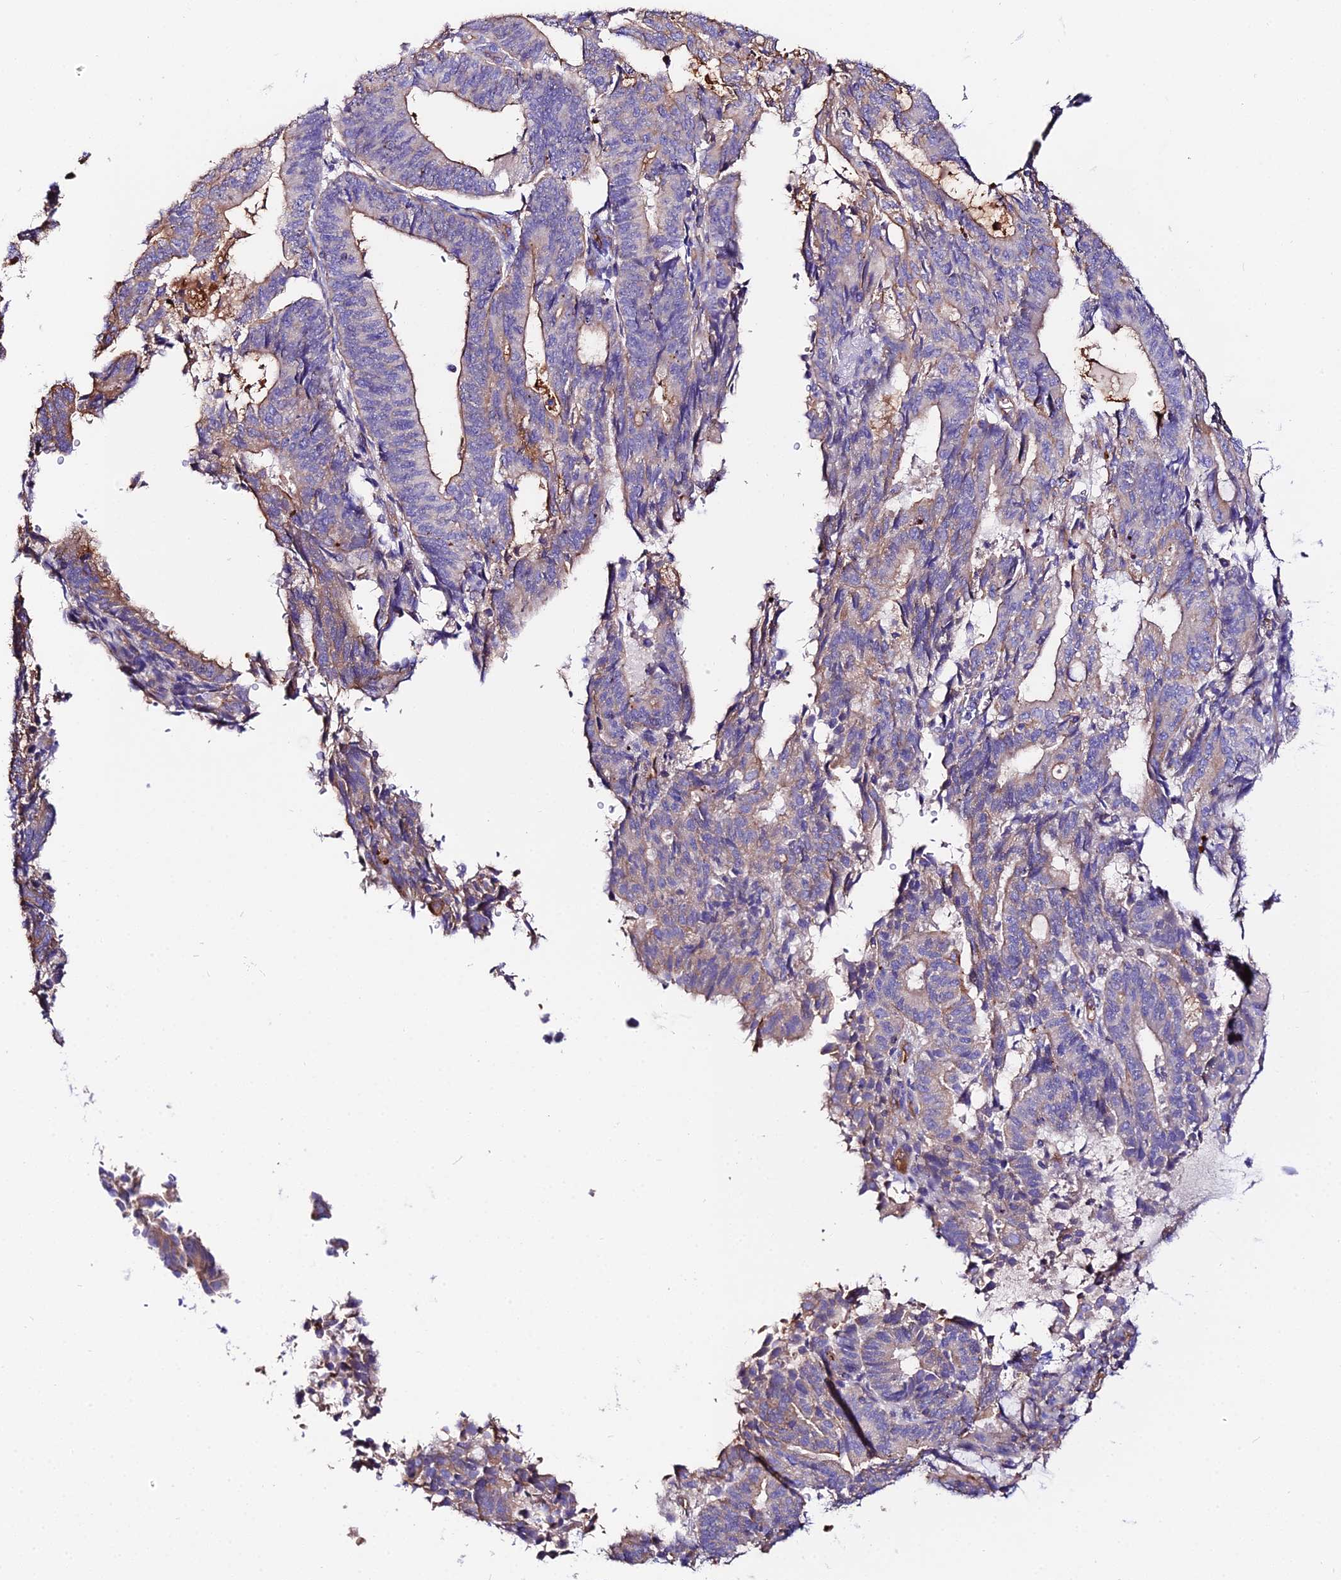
{"staining": {"intensity": "weak", "quantity": "25%-75%", "location": "cytoplasmic/membranous"}, "tissue": "endometrial cancer", "cell_type": "Tumor cells", "image_type": "cancer", "snomed": [{"axis": "morphology", "description": "Adenocarcinoma, NOS"}, {"axis": "topography", "description": "Endometrium"}], "caption": "Immunohistochemistry histopathology image of neoplastic tissue: human endometrial adenocarcinoma stained using immunohistochemistry (IHC) demonstrates low levels of weak protein expression localized specifically in the cytoplasmic/membranous of tumor cells, appearing as a cytoplasmic/membranous brown color.", "gene": "DAW1", "patient": {"sex": "female", "age": 70}}